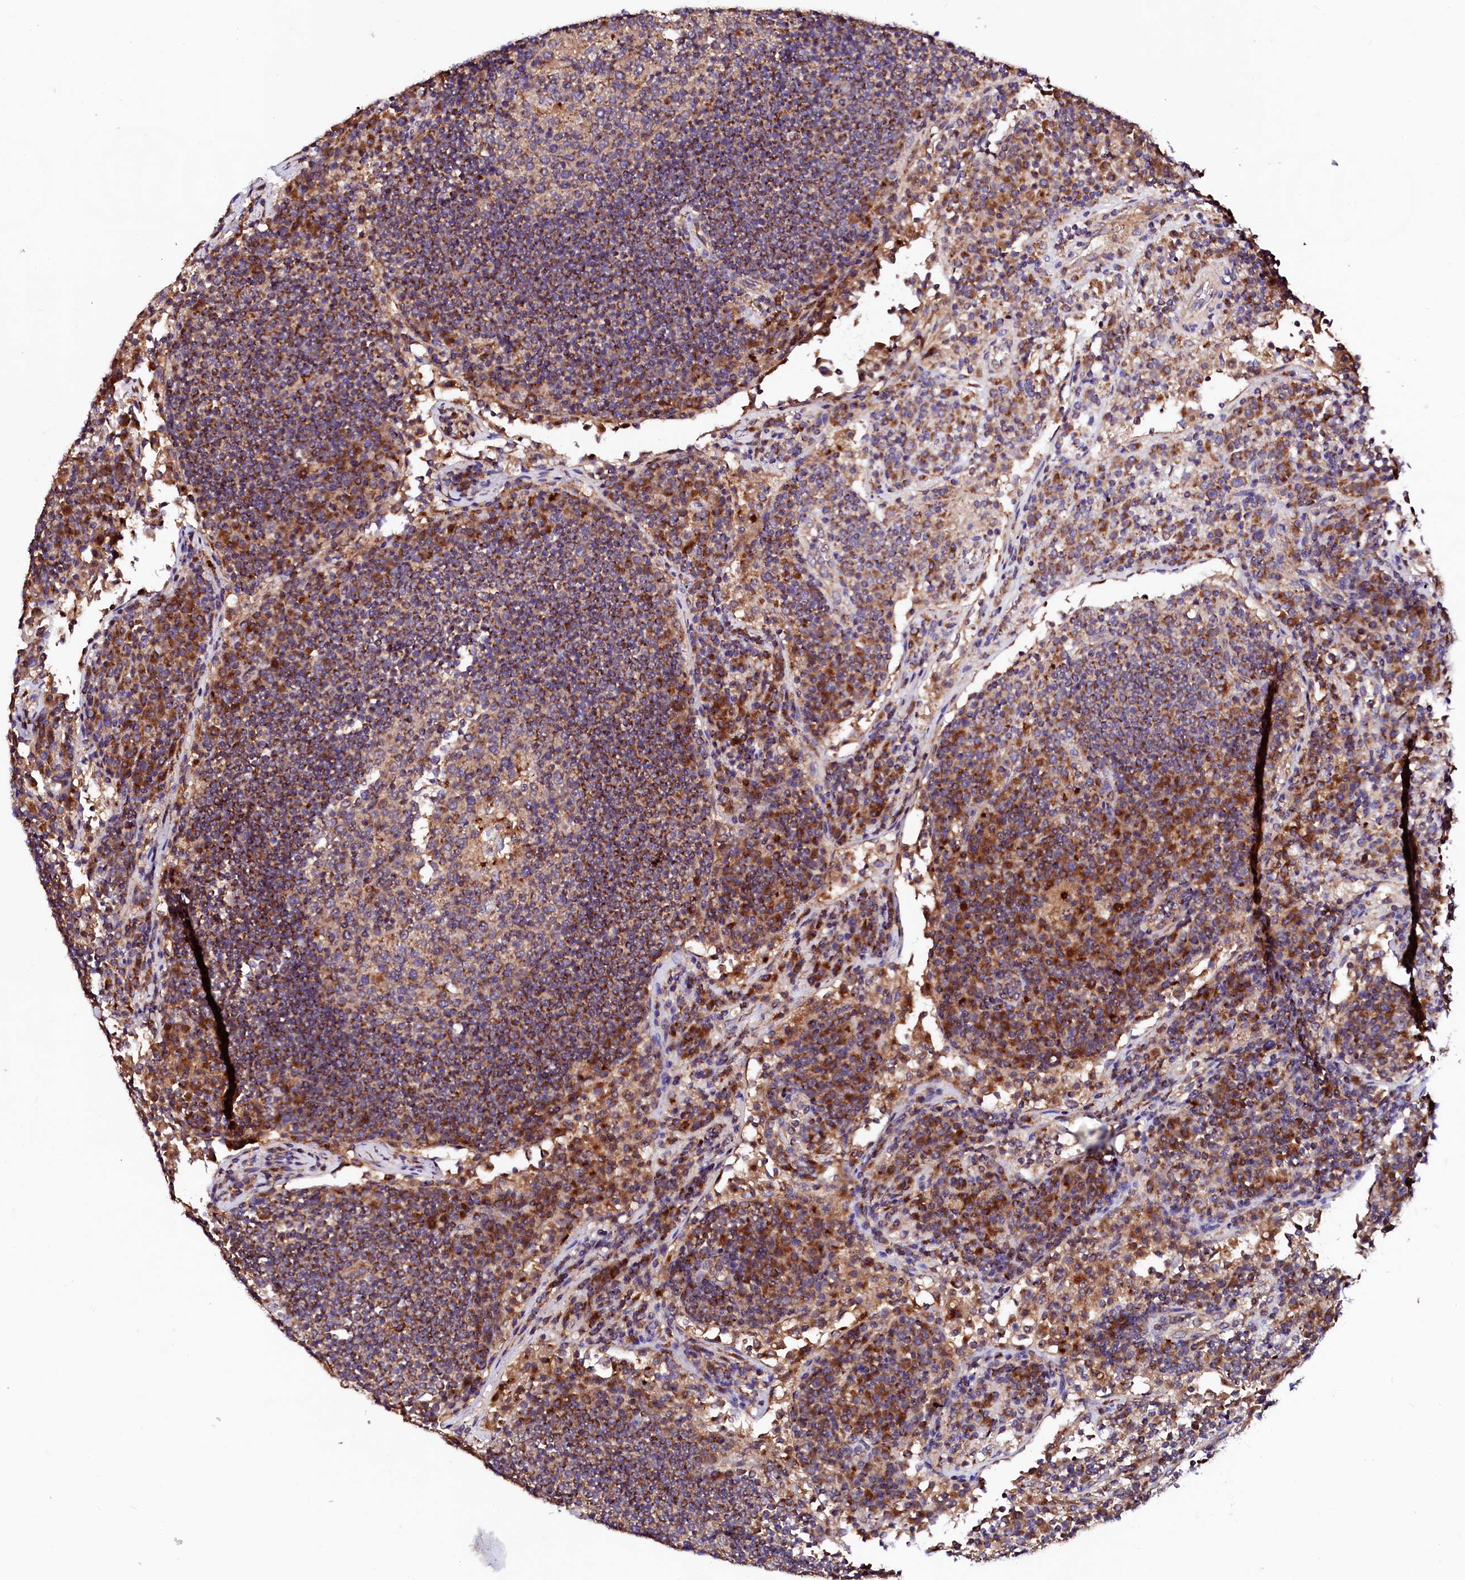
{"staining": {"intensity": "moderate", "quantity": "25%-75%", "location": "cytoplasmic/membranous"}, "tissue": "lymph node", "cell_type": "Germinal center cells", "image_type": "normal", "snomed": [{"axis": "morphology", "description": "Normal tissue, NOS"}, {"axis": "topography", "description": "Lymph node"}], "caption": "This is an image of IHC staining of normal lymph node, which shows moderate positivity in the cytoplasmic/membranous of germinal center cells.", "gene": "ST3GAL1", "patient": {"sex": "female", "age": 53}}